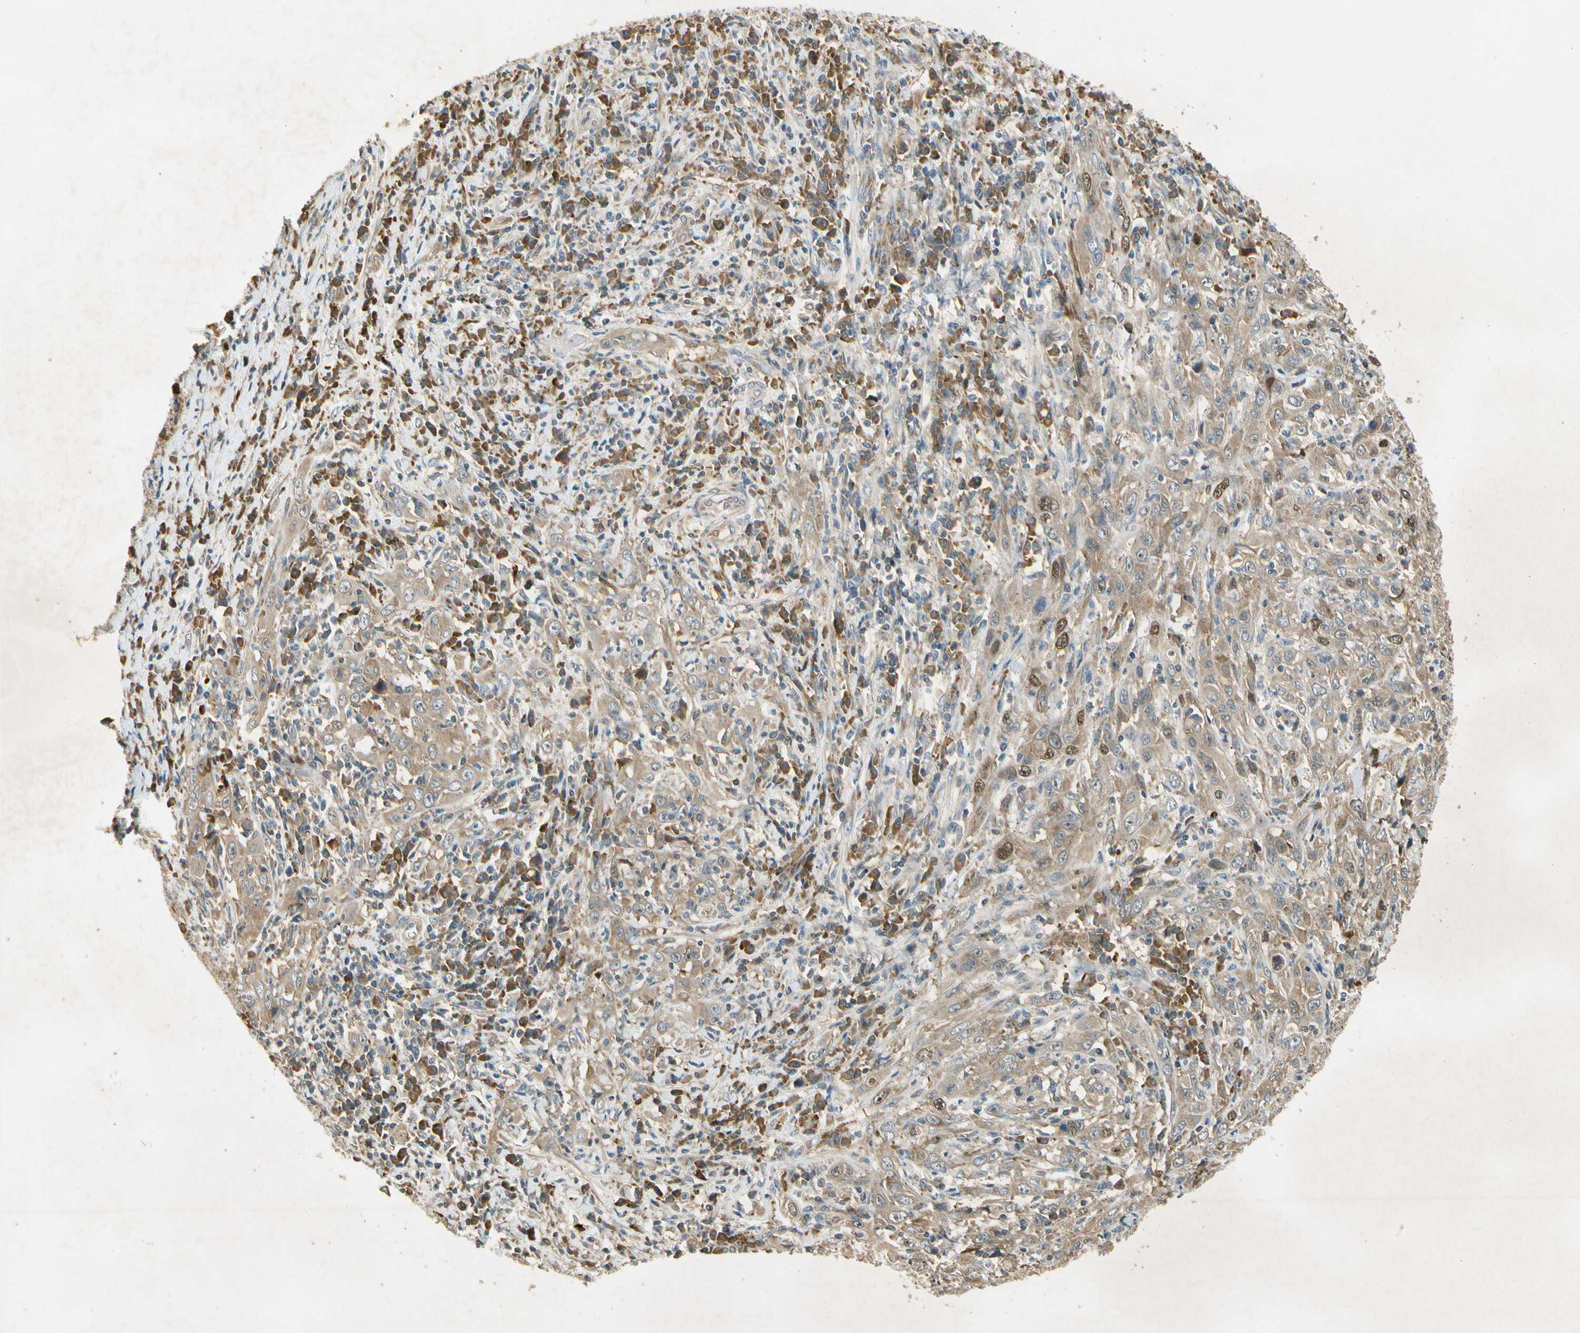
{"staining": {"intensity": "weak", "quantity": ">75%", "location": "cytoplasmic/membranous"}, "tissue": "cervical cancer", "cell_type": "Tumor cells", "image_type": "cancer", "snomed": [{"axis": "morphology", "description": "Squamous cell carcinoma, NOS"}, {"axis": "topography", "description": "Cervix"}], "caption": "Cervical squamous cell carcinoma stained with immunohistochemistry demonstrates weak cytoplasmic/membranous expression in about >75% of tumor cells. The staining was performed using DAB (3,3'-diaminobenzidine) to visualize the protein expression in brown, while the nuclei were stained in blue with hematoxylin (Magnification: 20x).", "gene": "EIF1AX", "patient": {"sex": "female", "age": 46}}